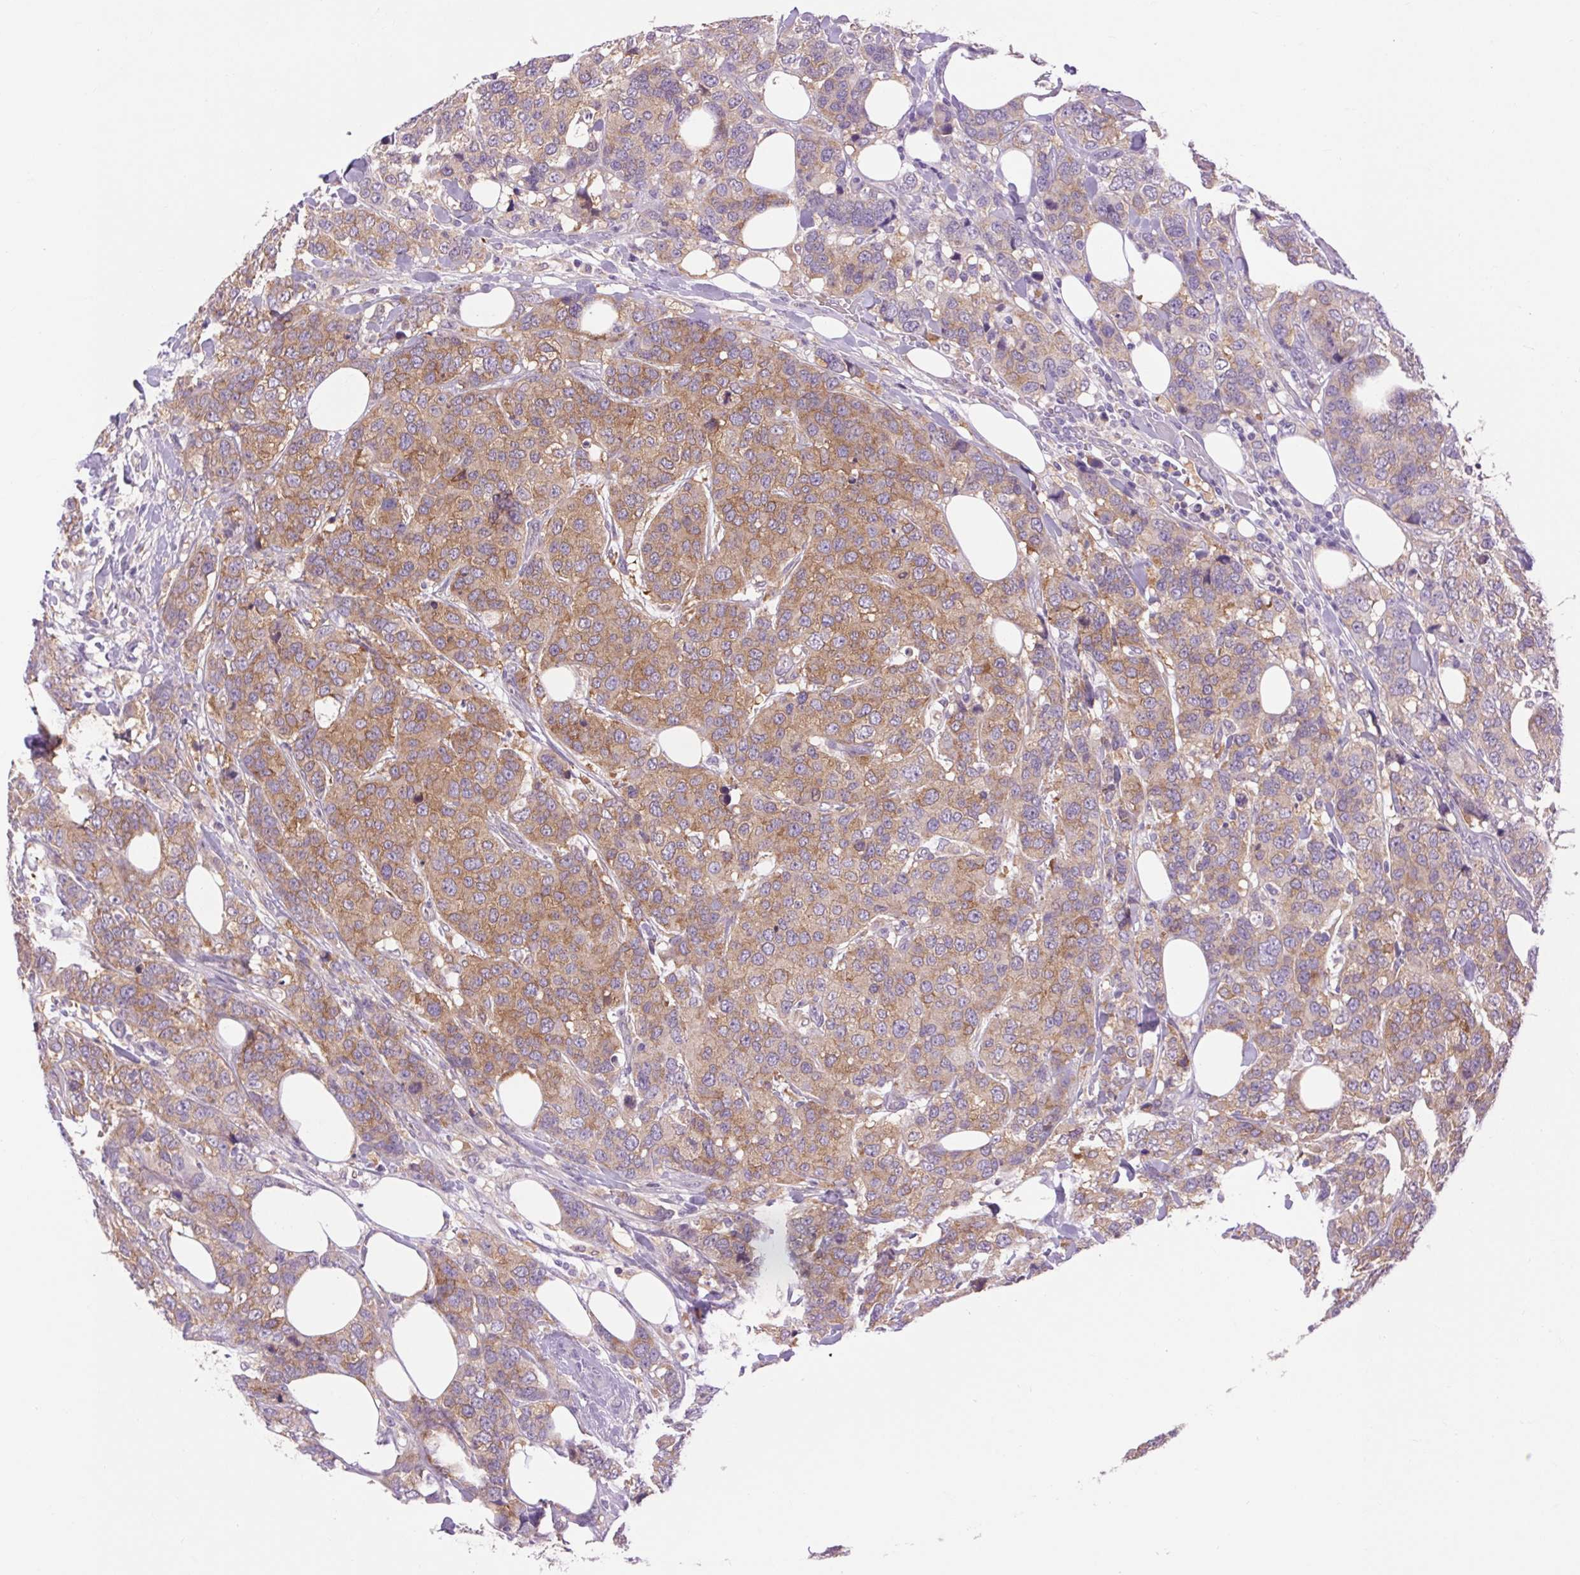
{"staining": {"intensity": "moderate", "quantity": ">75%", "location": "cytoplasmic/membranous"}, "tissue": "breast cancer", "cell_type": "Tumor cells", "image_type": "cancer", "snomed": [{"axis": "morphology", "description": "Lobular carcinoma"}, {"axis": "topography", "description": "Breast"}], "caption": "Tumor cells show medium levels of moderate cytoplasmic/membranous staining in about >75% of cells in human breast cancer (lobular carcinoma). (DAB IHC, brown staining for protein, blue staining for nuclei).", "gene": "SOWAHC", "patient": {"sex": "female", "age": 59}}